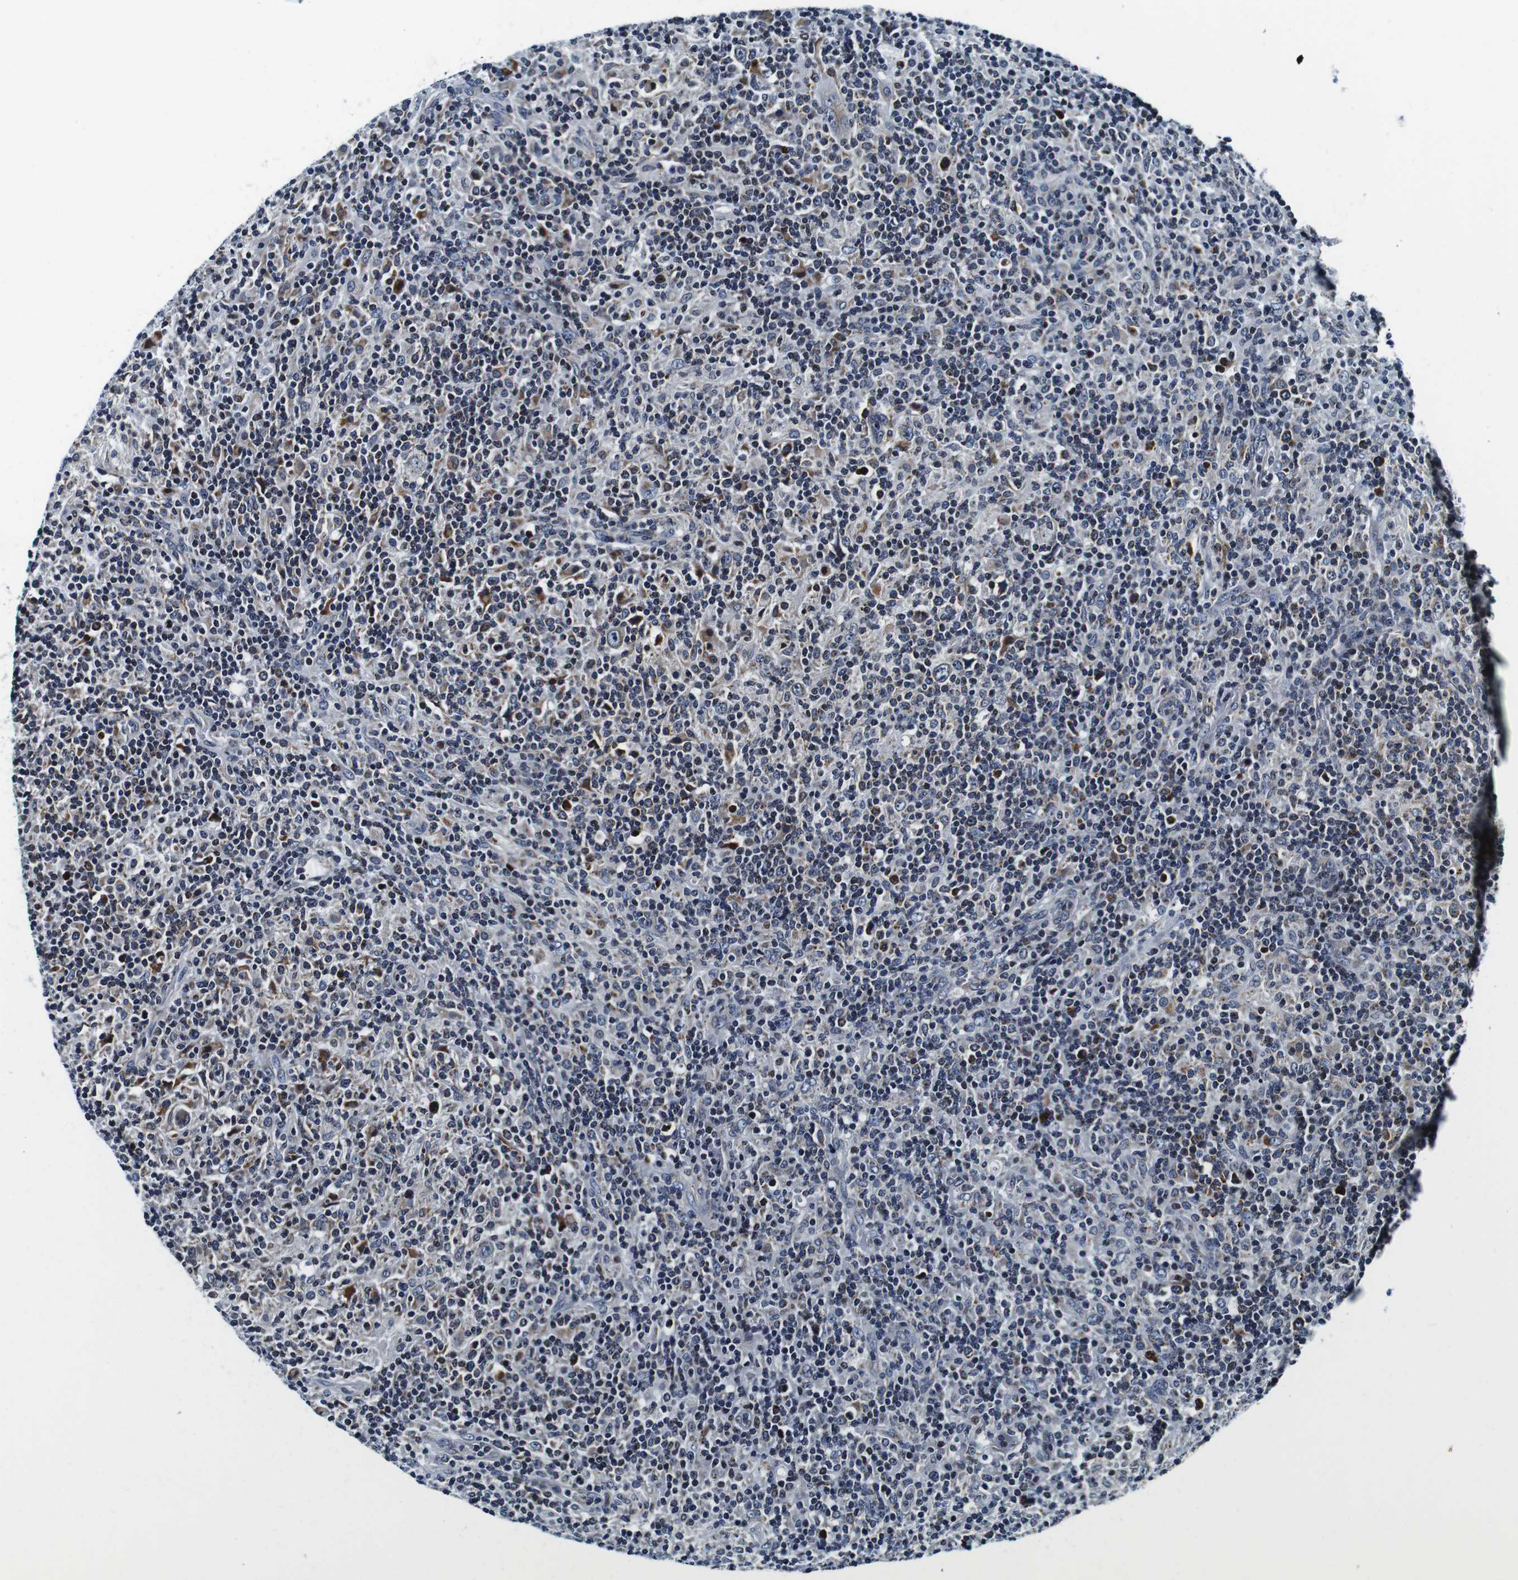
{"staining": {"intensity": "weak", "quantity": ">75%", "location": "cytoplasmic/membranous"}, "tissue": "lymphoma", "cell_type": "Tumor cells", "image_type": "cancer", "snomed": [{"axis": "morphology", "description": "Hodgkin's disease, NOS"}, {"axis": "topography", "description": "Lymph node"}], "caption": "This micrograph shows immunohistochemistry (IHC) staining of human Hodgkin's disease, with low weak cytoplasmic/membranous staining in approximately >75% of tumor cells.", "gene": "FAR2", "patient": {"sex": "male", "age": 70}}